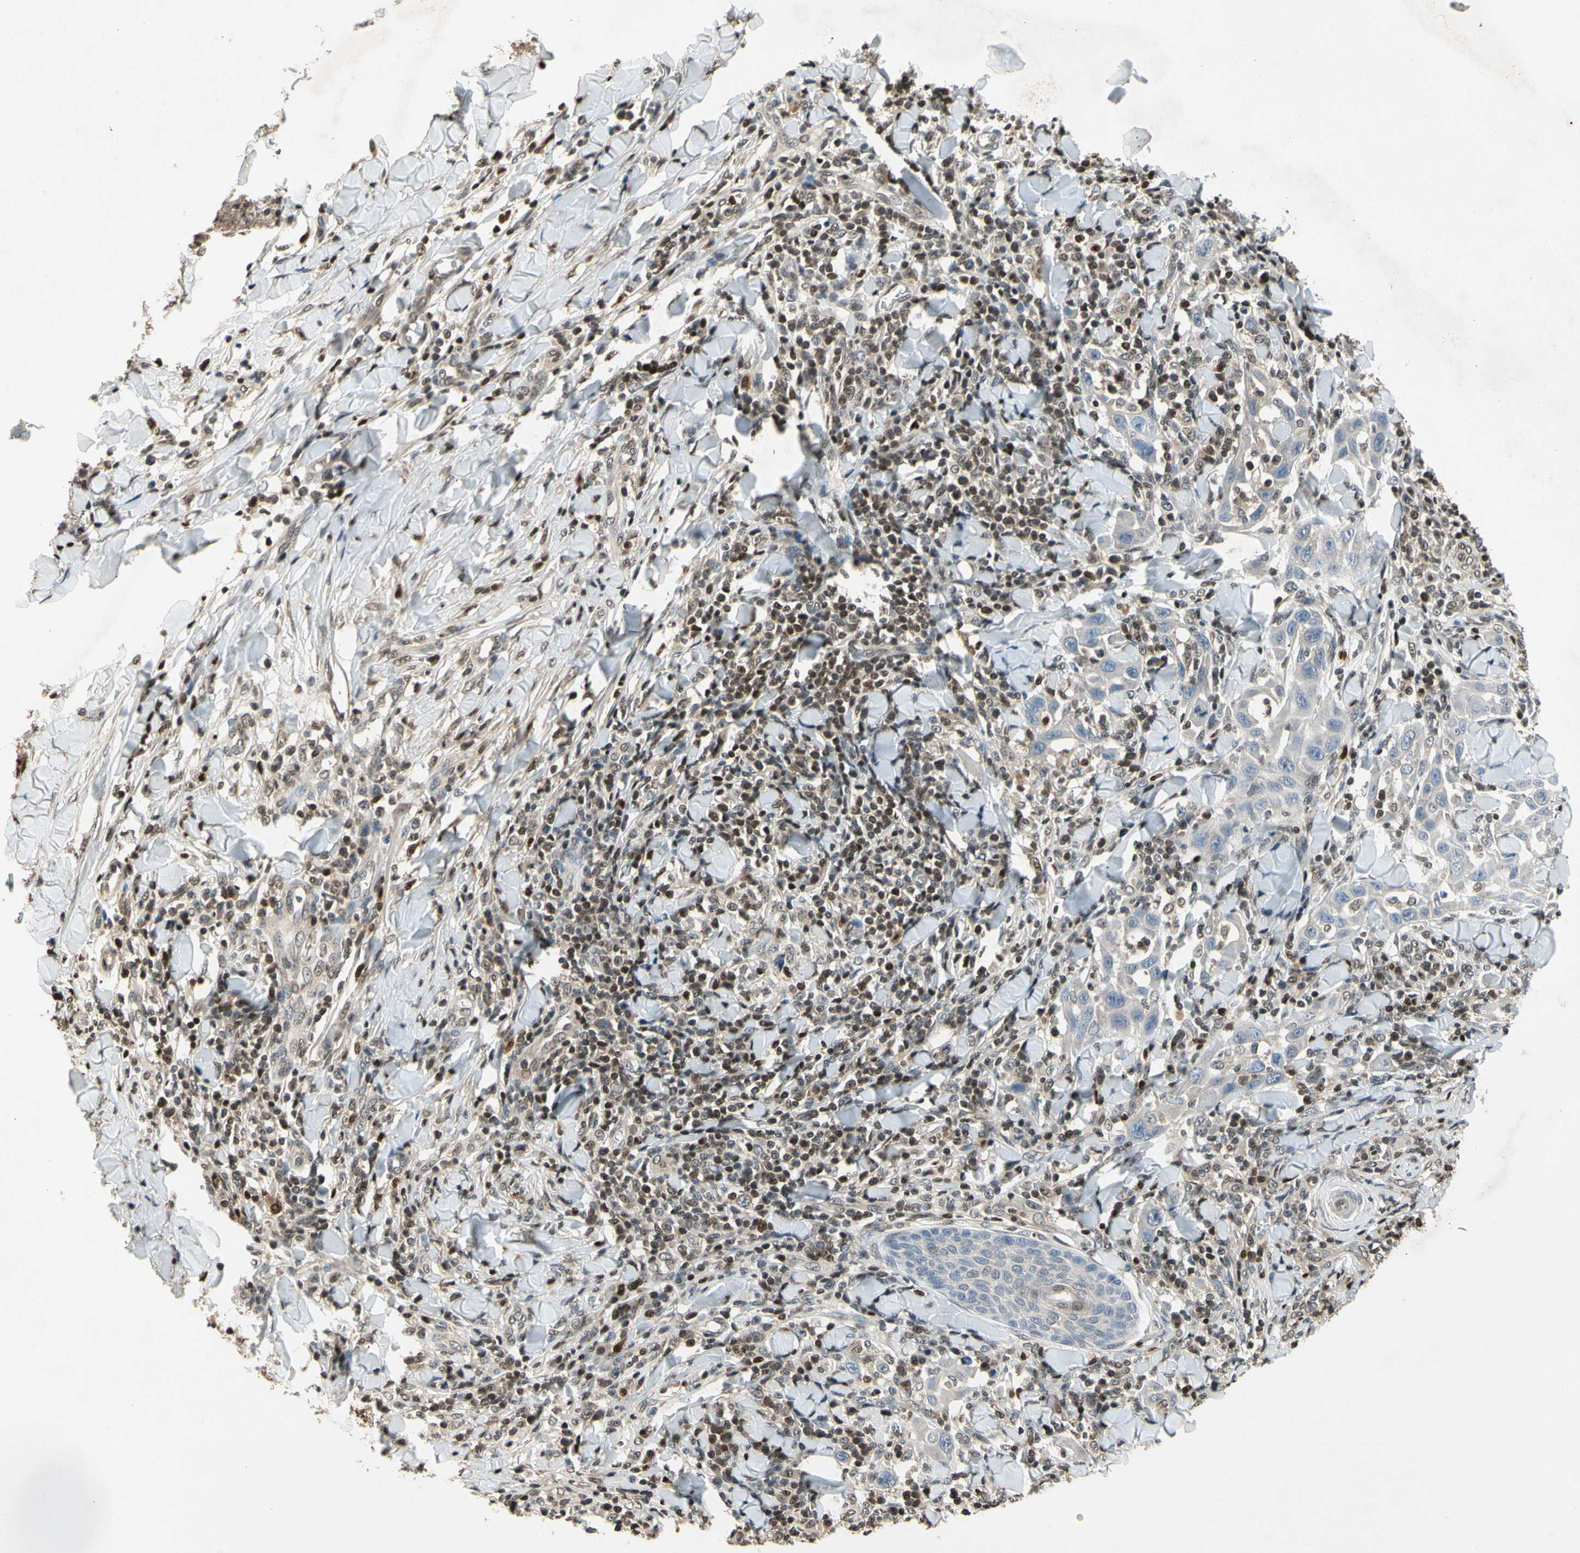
{"staining": {"intensity": "negative", "quantity": "none", "location": "none"}, "tissue": "skin cancer", "cell_type": "Tumor cells", "image_type": "cancer", "snomed": [{"axis": "morphology", "description": "Squamous cell carcinoma, NOS"}, {"axis": "topography", "description": "Skin"}], "caption": "The micrograph displays no significant expression in tumor cells of squamous cell carcinoma (skin).", "gene": "GSR", "patient": {"sex": "male", "age": 24}}